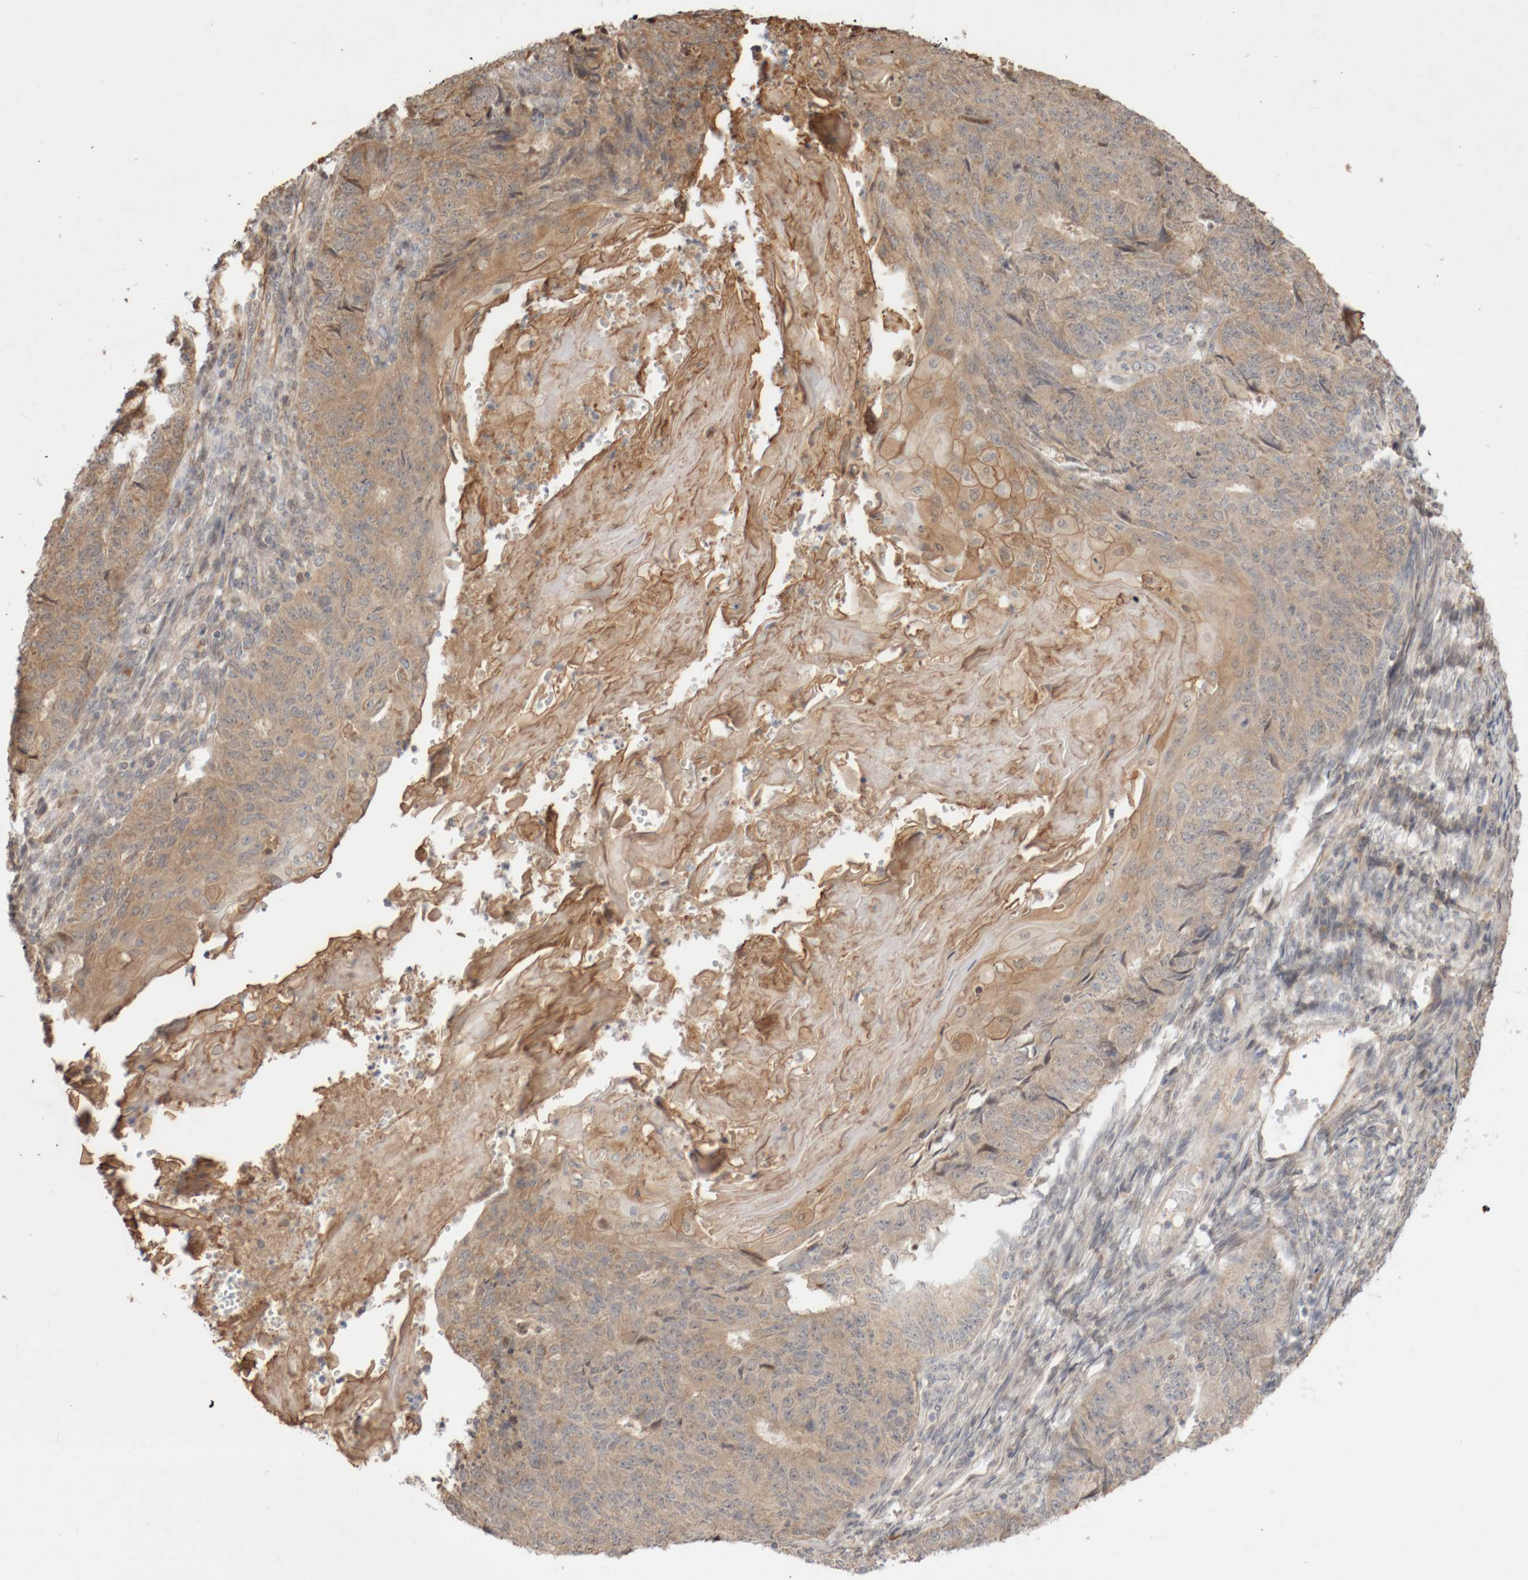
{"staining": {"intensity": "moderate", "quantity": ">75%", "location": "cytoplasmic/membranous"}, "tissue": "endometrial cancer", "cell_type": "Tumor cells", "image_type": "cancer", "snomed": [{"axis": "morphology", "description": "Adenocarcinoma, NOS"}, {"axis": "topography", "description": "Endometrium"}], "caption": "Endometrial adenocarcinoma was stained to show a protein in brown. There is medium levels of moderate cytoplasmic/membranous positivity in about >75% of tumor cells.", "gene": "DPH7", "patient": {"sex": "female", "age": 32}}